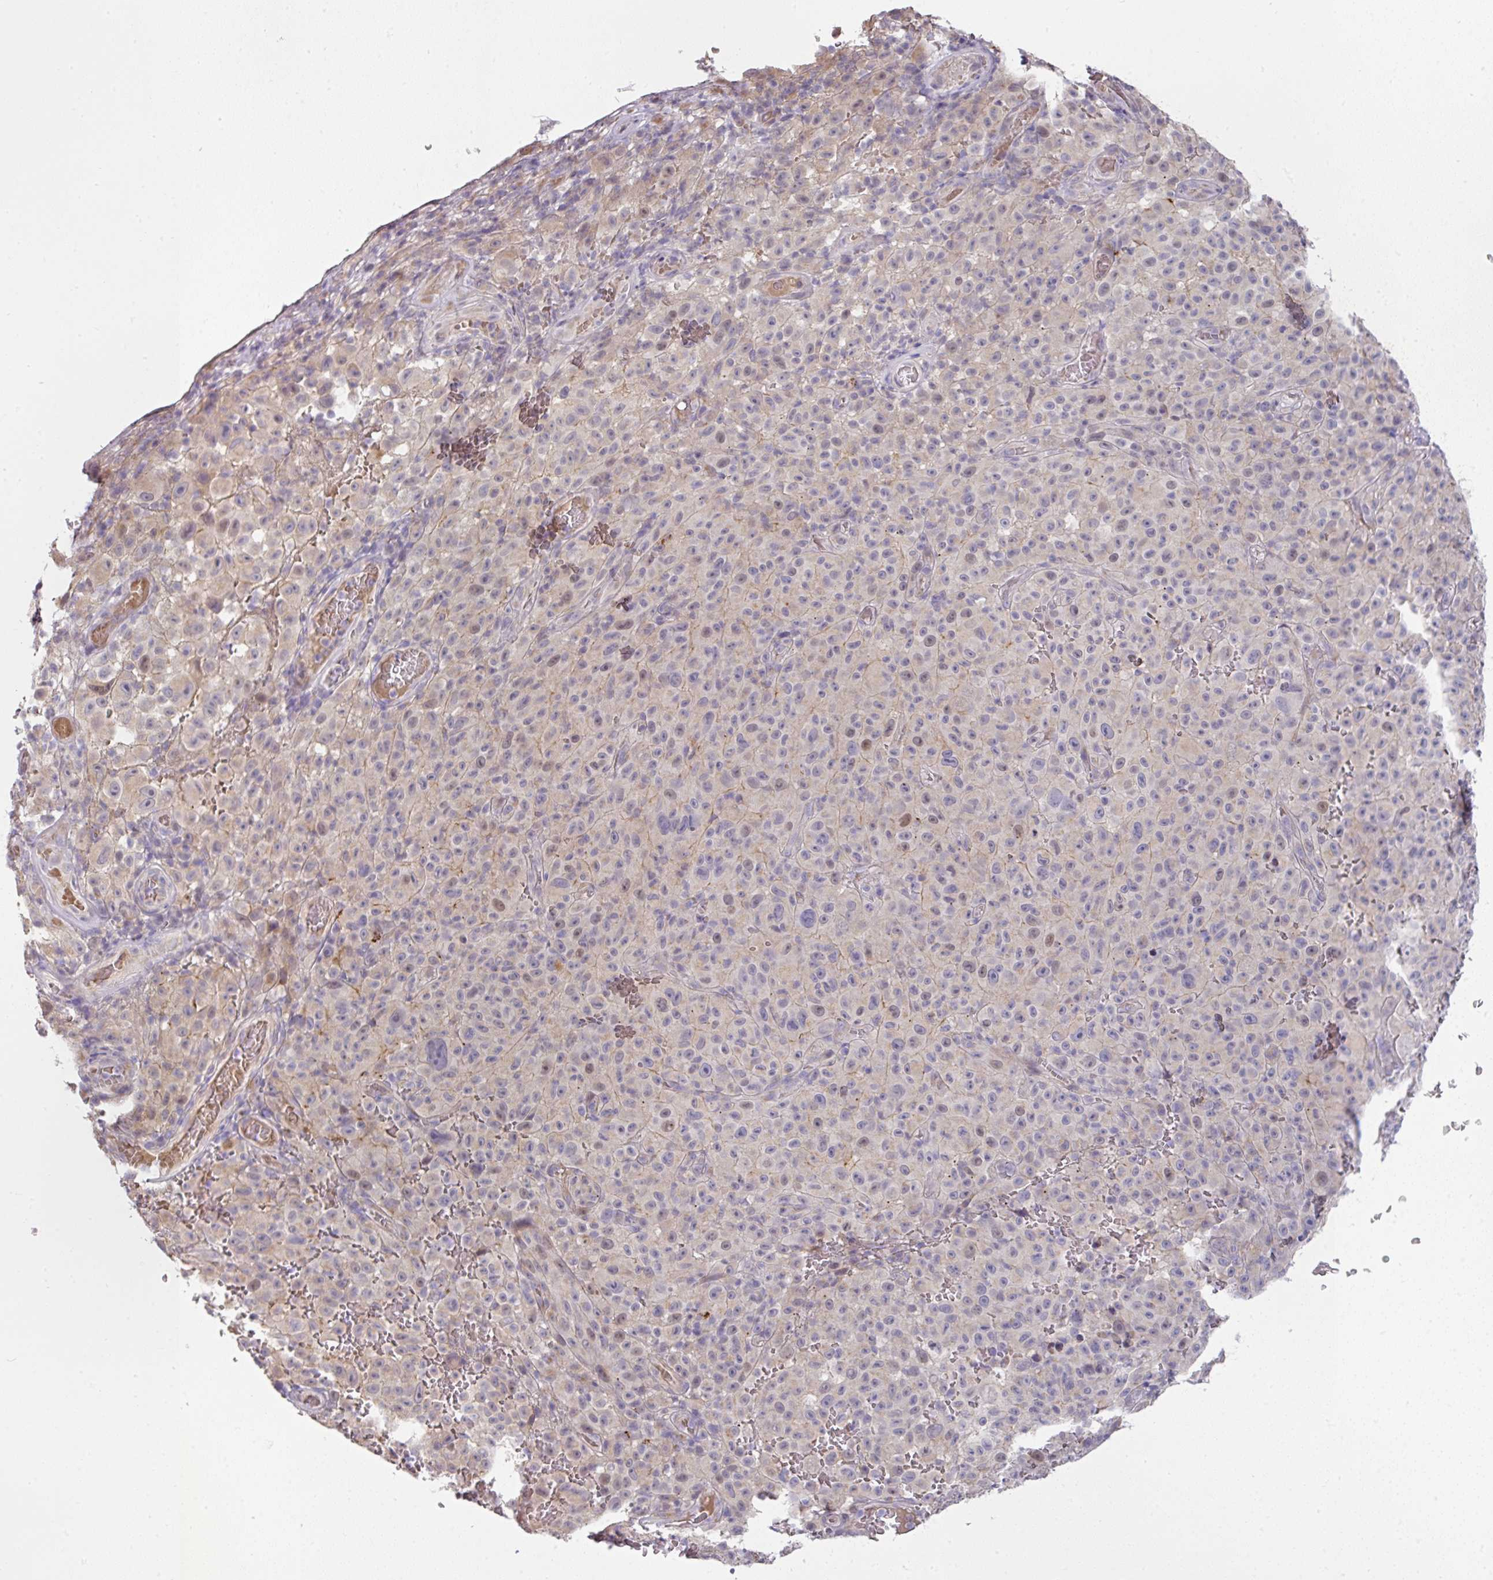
{"staining": {"intensity": "weak", "quantity": "<25%", "location": "cytoplasmic/membranous"}, "tissue": "melanoma", "cell_type": "Tumor cells", "image_type": "cancer", "snomed": [{"axis": "morphology", "description": "Malignant melanoma, NOS"}, {"axis": "topography", "description": "Skin"}], "caption": "Tumor cells are negative for protein expression in human malignant melanoma. (Stains: DAB immunohistochemistry (IHC) with hematoxylin counter stain, Microscopy: brightfield microscopy at high magnification).", "gene": "TARM1", "patient": {"sex": "female", "age": 82}}